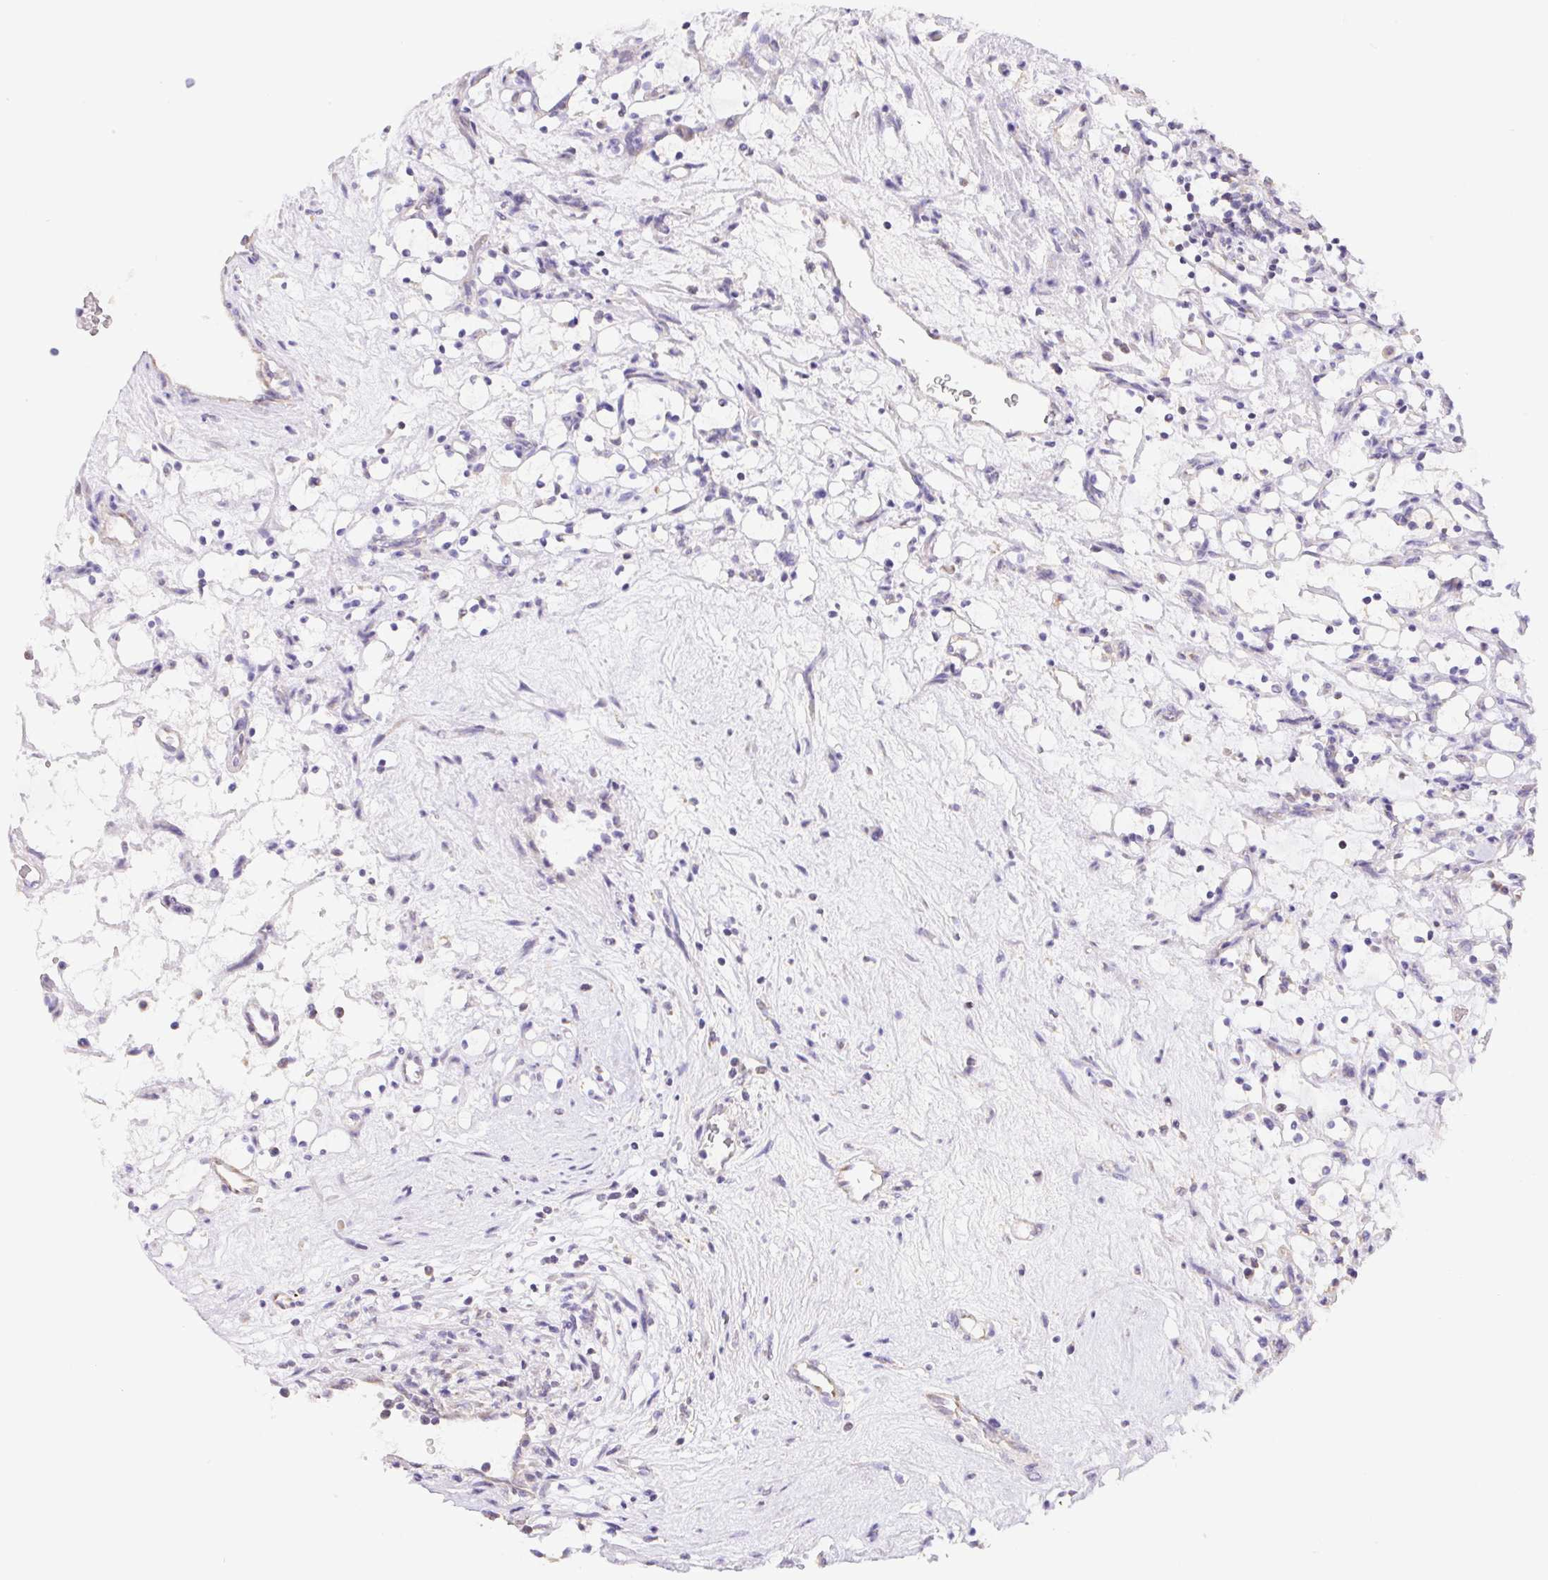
{"staining": {"intensity": "negative", "quantity": "none", "location": "none"}, "tissue": "renal cancer", "cell_type": "Tumor cells", "image_type": "cancer", "snomed": [{"axis": "morphology", "description": "Adenocarcinoma, NOS"}, {"axis": "topography", "description": "Kidney"}], "caption": "Tumor cells show no significant protein expression in renal adenocarcinoma. (DAB (3,3'-diaminobenzidine) immunohistochemistry, high magnification).", "gene": "FKBP6", "patient": {"sex": "female", "age": 69}}